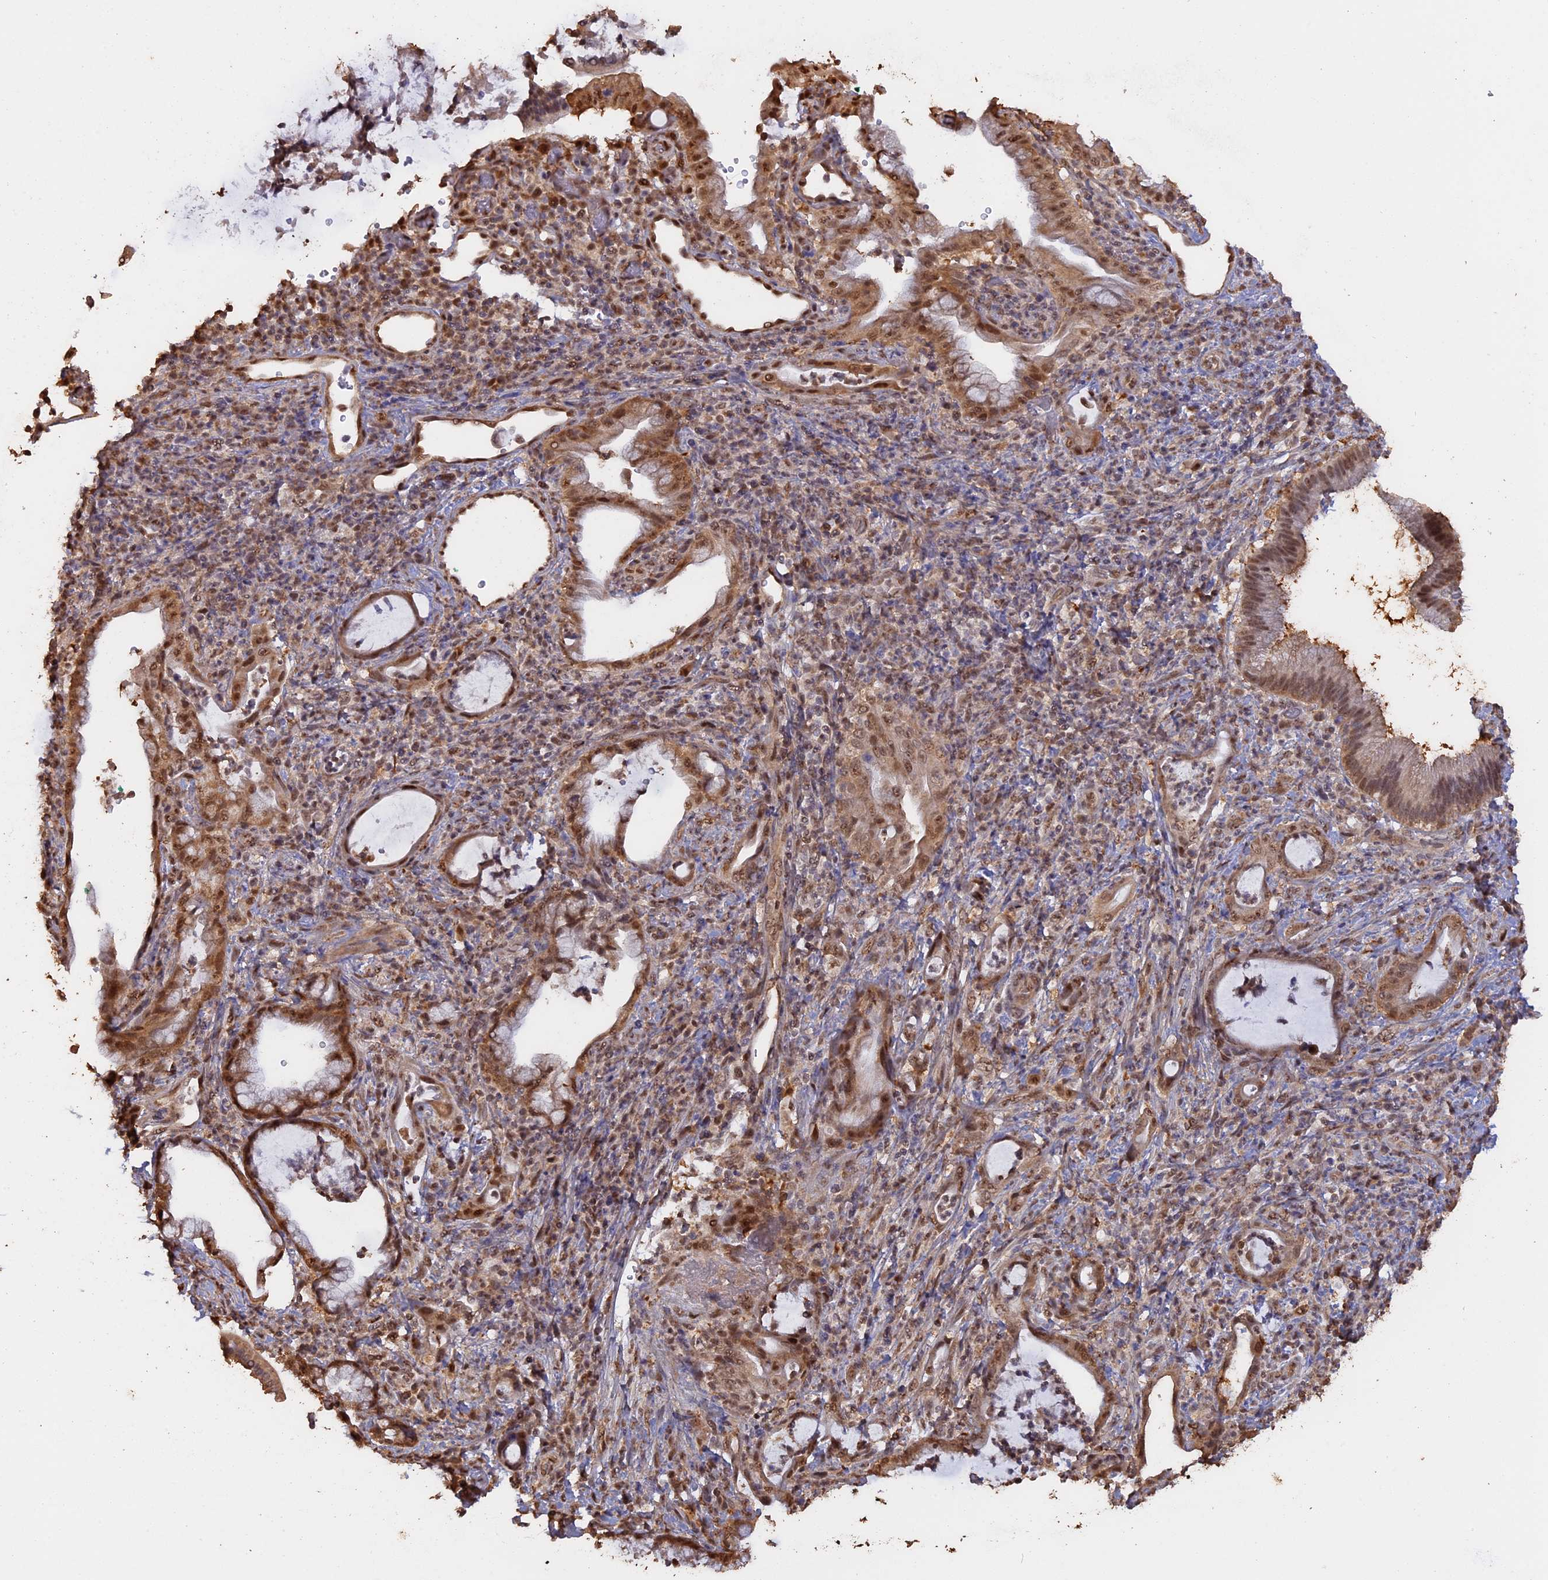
{"staining": {"intensity": "moderate", "quantity": ">75%", "location": "cytoplasmic/membranous,nuclear"}, "tissue": "pancreatic cancer", "cell_type": "Tumor cells", "image_type": "cancer", "snomed": [{"axis": "morphology", "description": "Normal tissue, NOS"}, {"axis": "morphology", "description": "Adenocarcinoma, NOS"}, {"axis": "topography", "description": "Pancreas"}], "caption": "Pancreatic adenocarcinoma stained with DAB immunohistochemistry (IHC) displays medium levels of moderate cytoplasmic/membranous and nuclear expression in approximately >75% of tumor cells.", "gene": "PSMC6", "patient": {"sex": "female", "age": 55}}